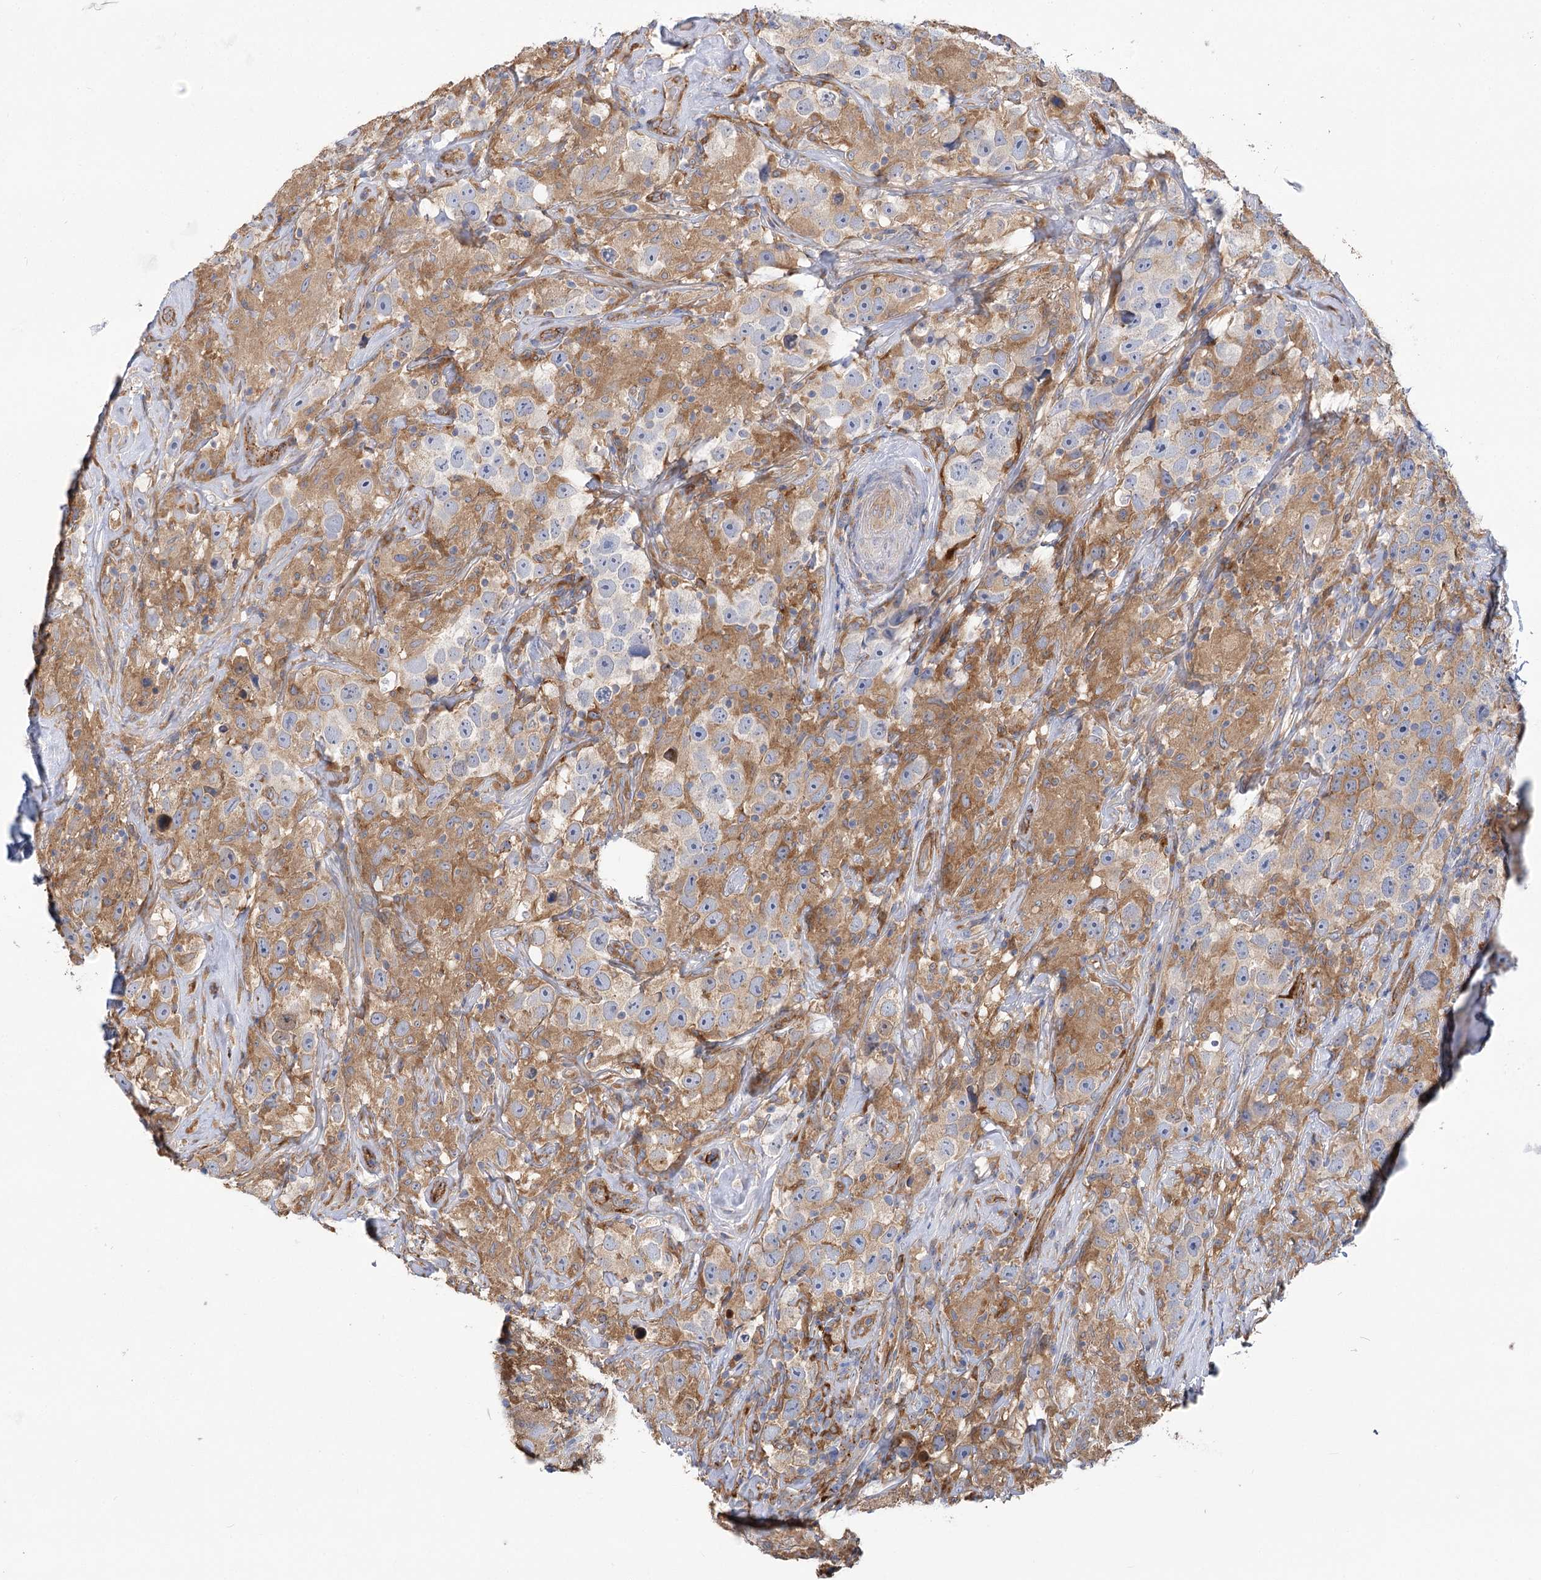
{"staining": {"intensity": "negative", "quantity": "none", "location": "none"}, "tissue": "testis cancer", "cell_type": "Tumor cells", "image_type": "cancer", "snomed": [{"axis": "morphology", "description": "Seminoma, NOS"}, {"axis": "topography", "description": "Testis"}], "caption": "Human testis cancer stained for a protein using IHC exhibits no expression in tumor cells.", "gene": "GUSB", "patient": {"sex": "male", "age": 49}}